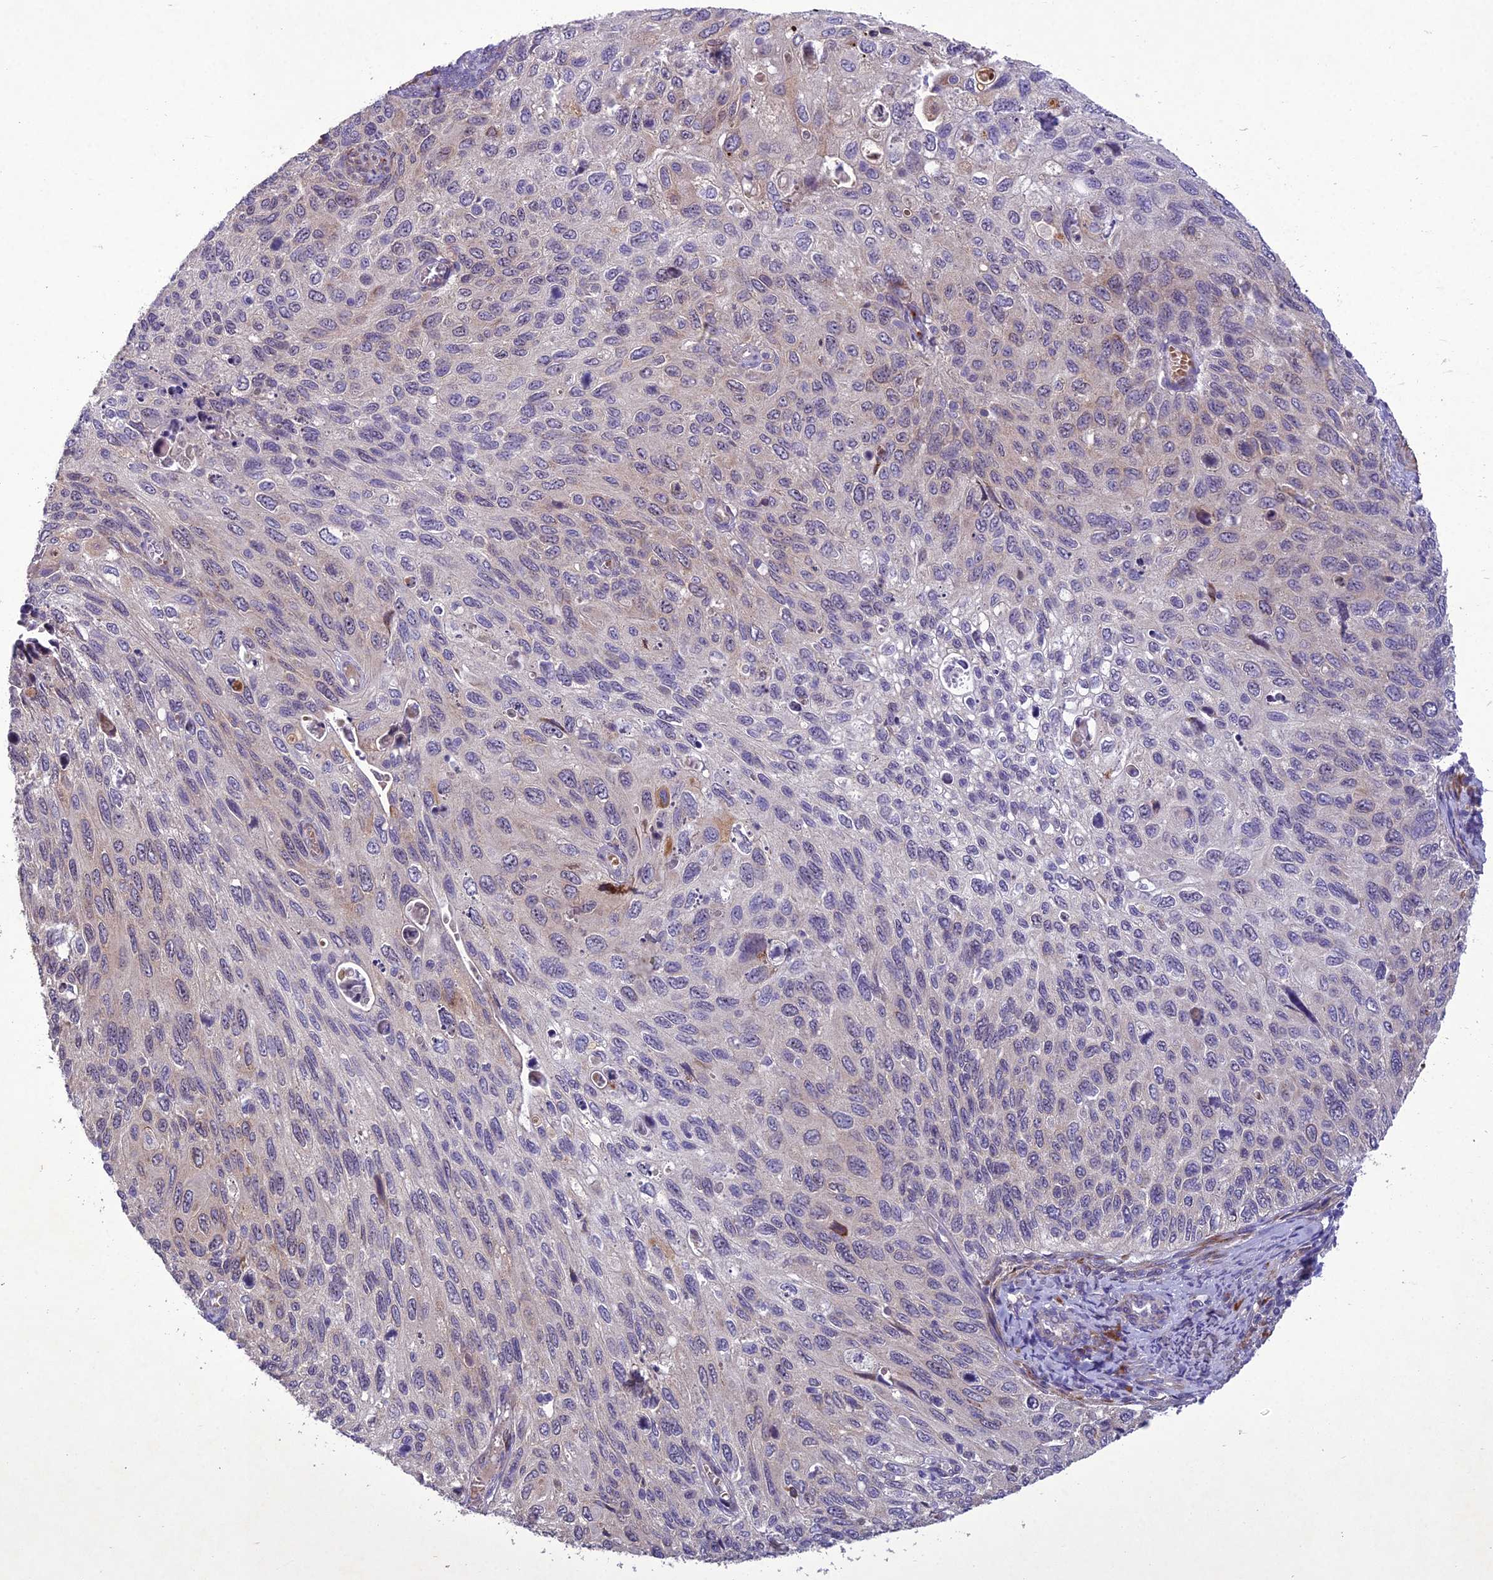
{"staining": {"intensity": "weak", "quantity": "<25%", "location": "cytoplasmic/membranous"}, "tissue": "cervical cancer", "cell_type": "Tumor cells", "image_type": "cancer", "snomed": [{"axis": "morphology", "description": "Squamous cell carcinoma, NOS"}, {"axis": "topography", "description": "Cervix"}], "caption": "Cervical cancer (squamous cell carcinoma) was stained to show a protein in brown. There is no significant expression in tumor cells. The staining was performed using DAB (3,3'-diaminobenzidine) to visualize the protein expression in brown, while the nuclei were stained in blue with hematoxylin (Magnification: 20x).", "gene": "CENPL", "patient": {"sex": "female", "age": 70}}